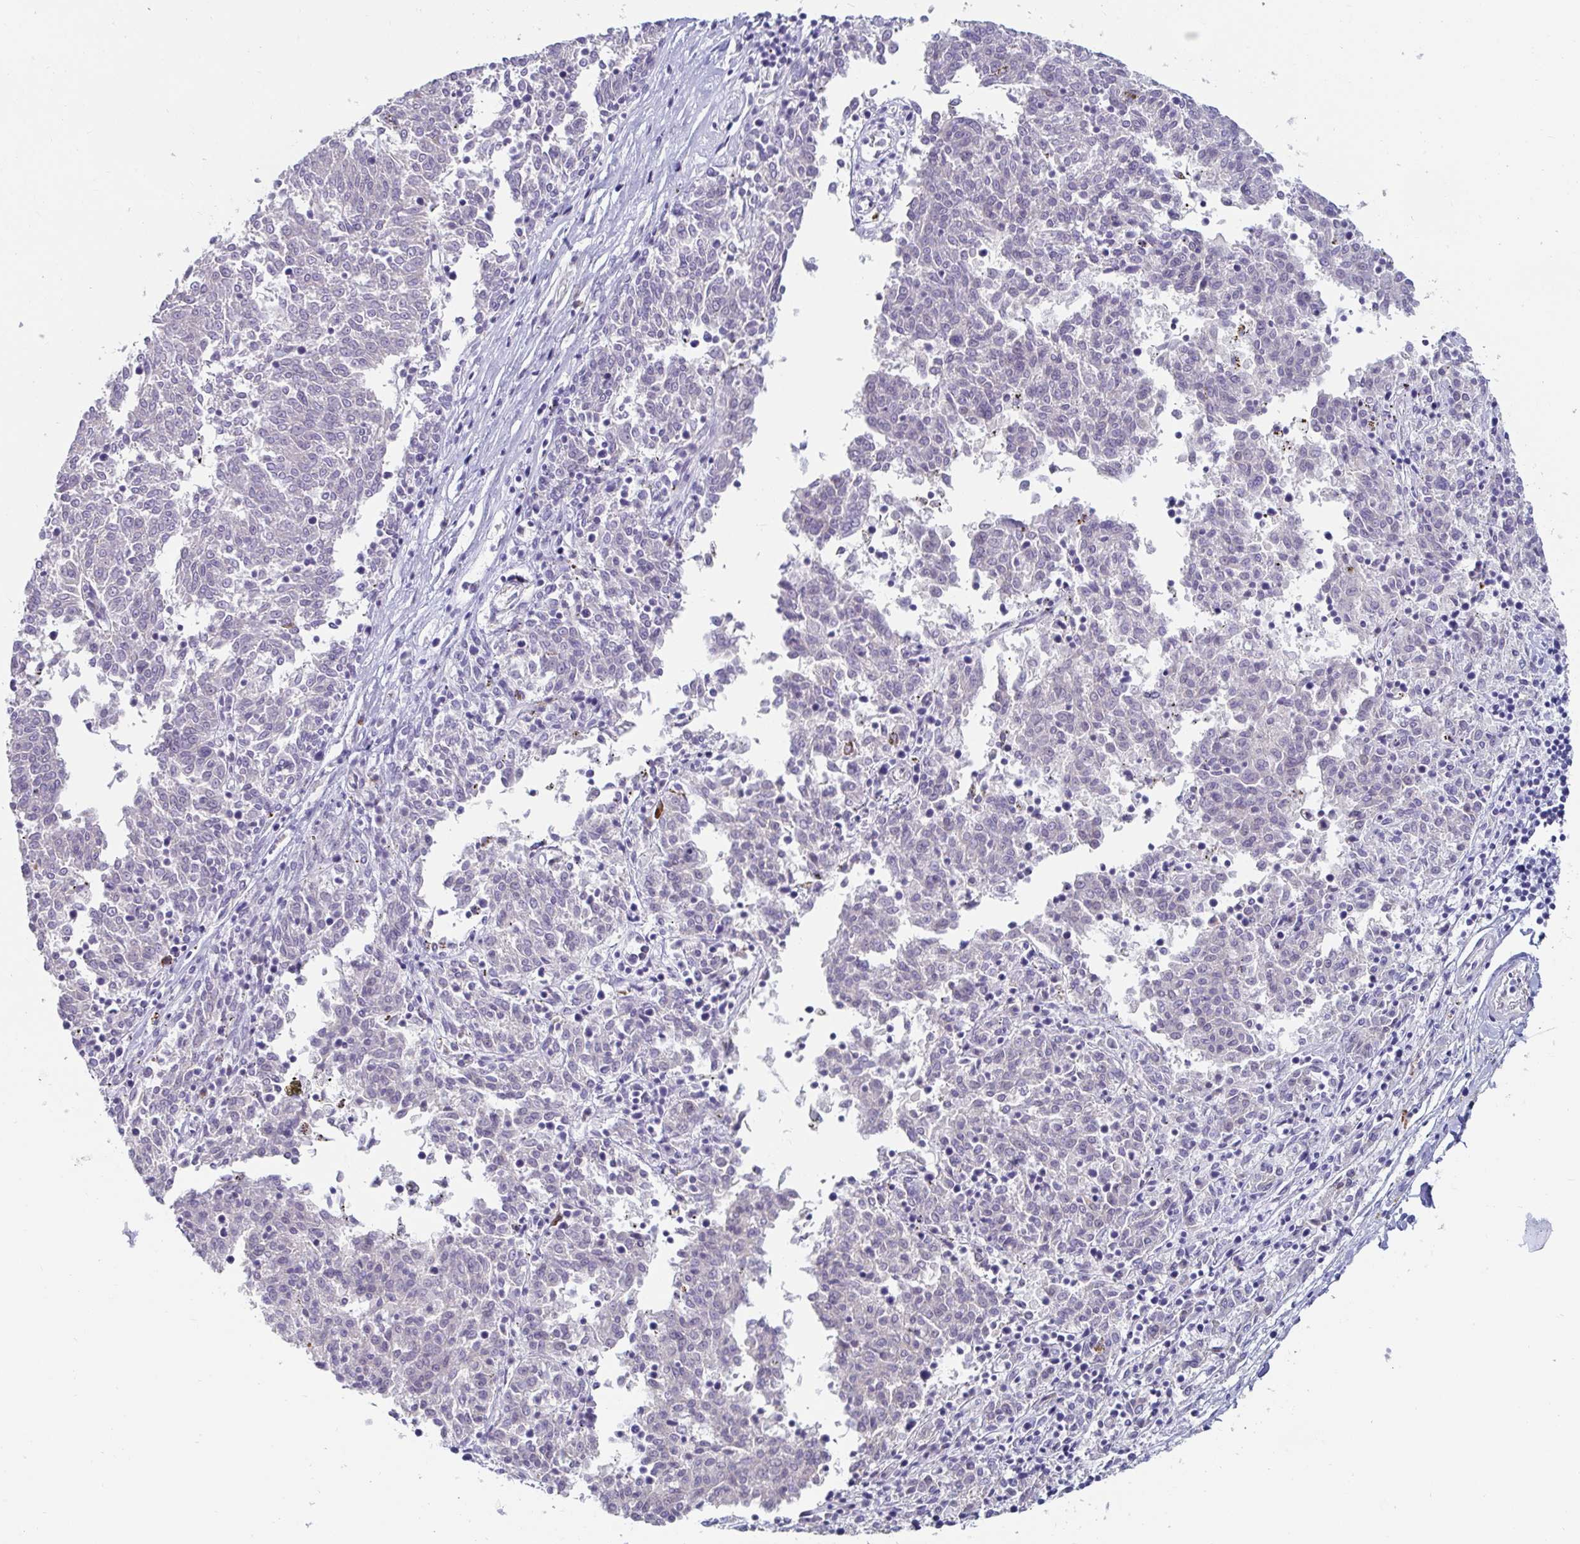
{"staining": {"intensity": "negative", "quantity": "none", "location": "none"}, "tissue": "melanoma", "cell_type": "Tumor cells", "image_type": "cancer", "snomed": [{"axis": "morphology", "description": "Malignant melanoma, NOS"}, {"axis": "topography", "description": "Skin"}], "caption": "A high-resolution histopathology image shows immunohistochemistry (IHC) staining of melanoma, which demonstrates no significant staining in tumor cells.", "gene": "C4orf17", "patient": {"sex": "female", "age": 72}}